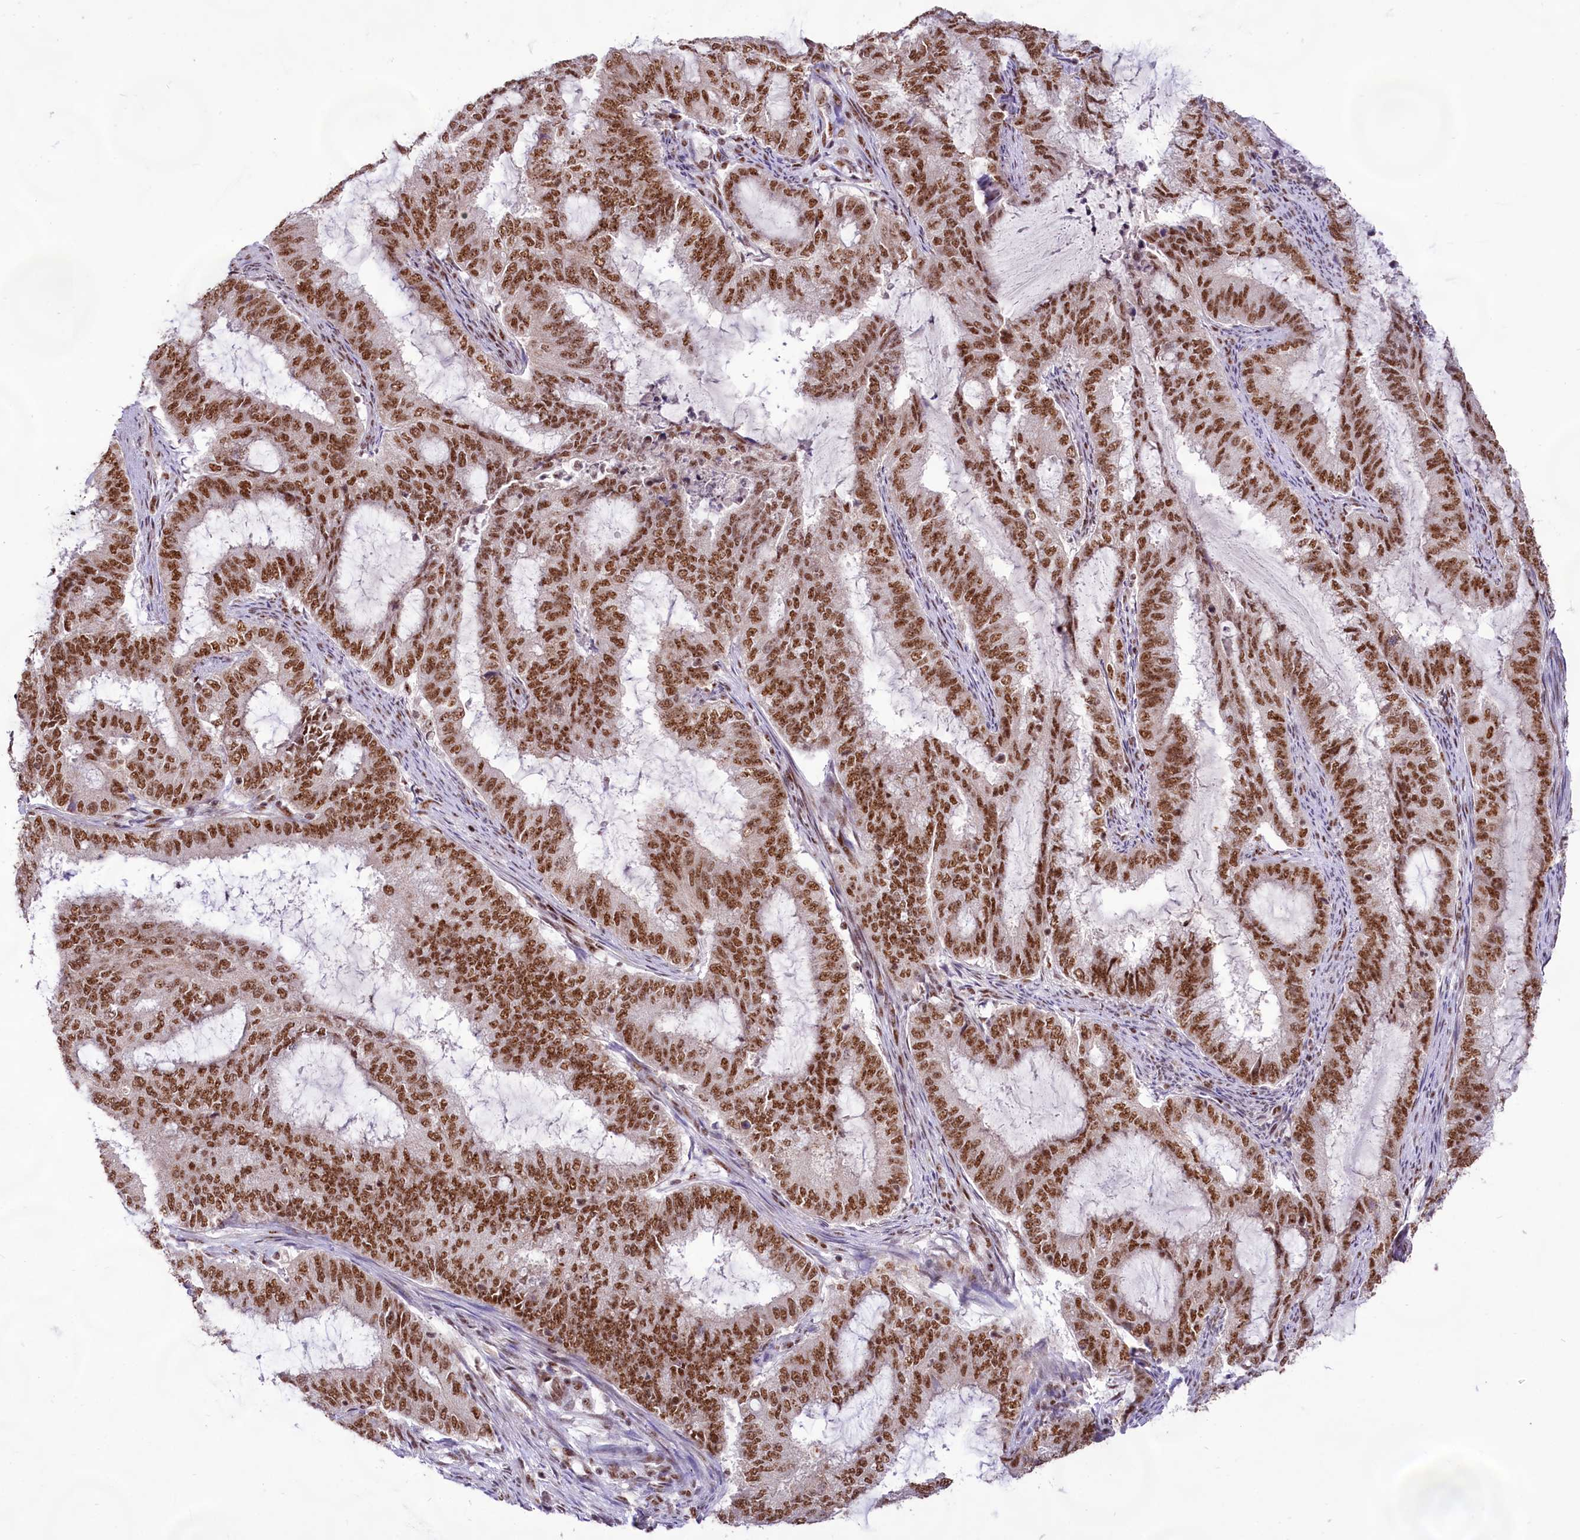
{"staining": {"intensity": "strong", "quantity": ">75%", "location": "nuclear"}, "tissue": "endometrial cancer", "cell_type": "Tumor cells", "image_type": "cancer", "snomed": [{"axis": "morphology", "description": "Adenocarcinoma, NOS"}, {"axis": "topography", "description": "Endometrium"}], "caption": "DAB (3,3'-diaminobenzidine) immunohistochemical staining of human endometrial cancer demonstrates strong nuclear protein expression in approximately >75% of tumor cells. (brown staining indicates protein expression, while blue staining denotes nuclei).", "gene": "HIRA", "patient": {"sex": "female", "age": 51}}